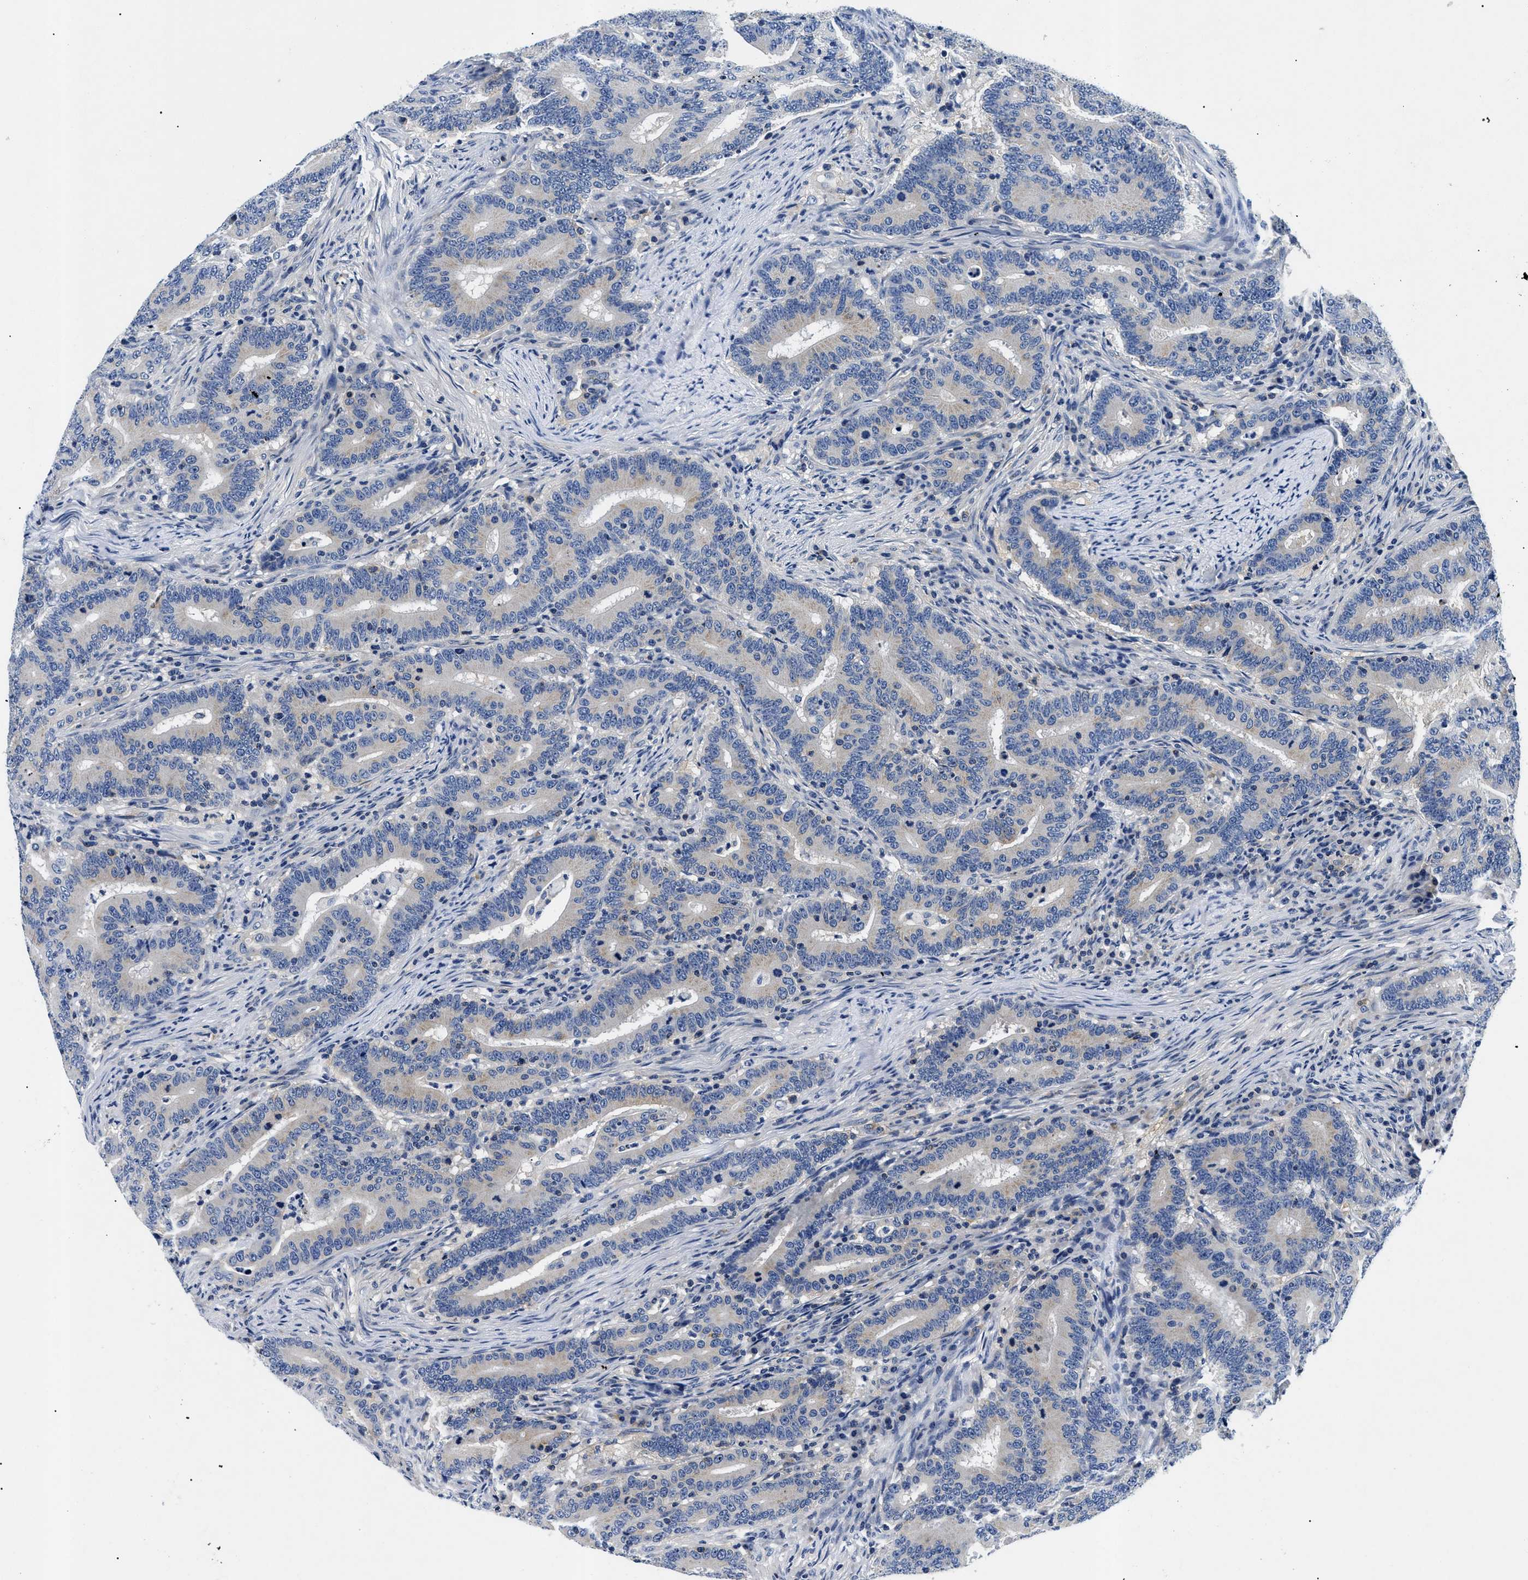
{"staining": {"intensity": "negative", "quantity": "none", "location": "none"}, "tissue": "colorectal cancer", "cell_type": "Tumor cells", "image_type": "cancer", "snomed": [{"axis": "morphology", "description": "Adenocarcinoma, NOS"}, {"axis": "topography", "description": "Colon"}], "caption": "Colorectal cancer stained for a protein using immunohistochemistry (IHC) exhibits no staining tumor cells.", "gene": "MEA1", "patient": {"sex": "female", "age": 66}}